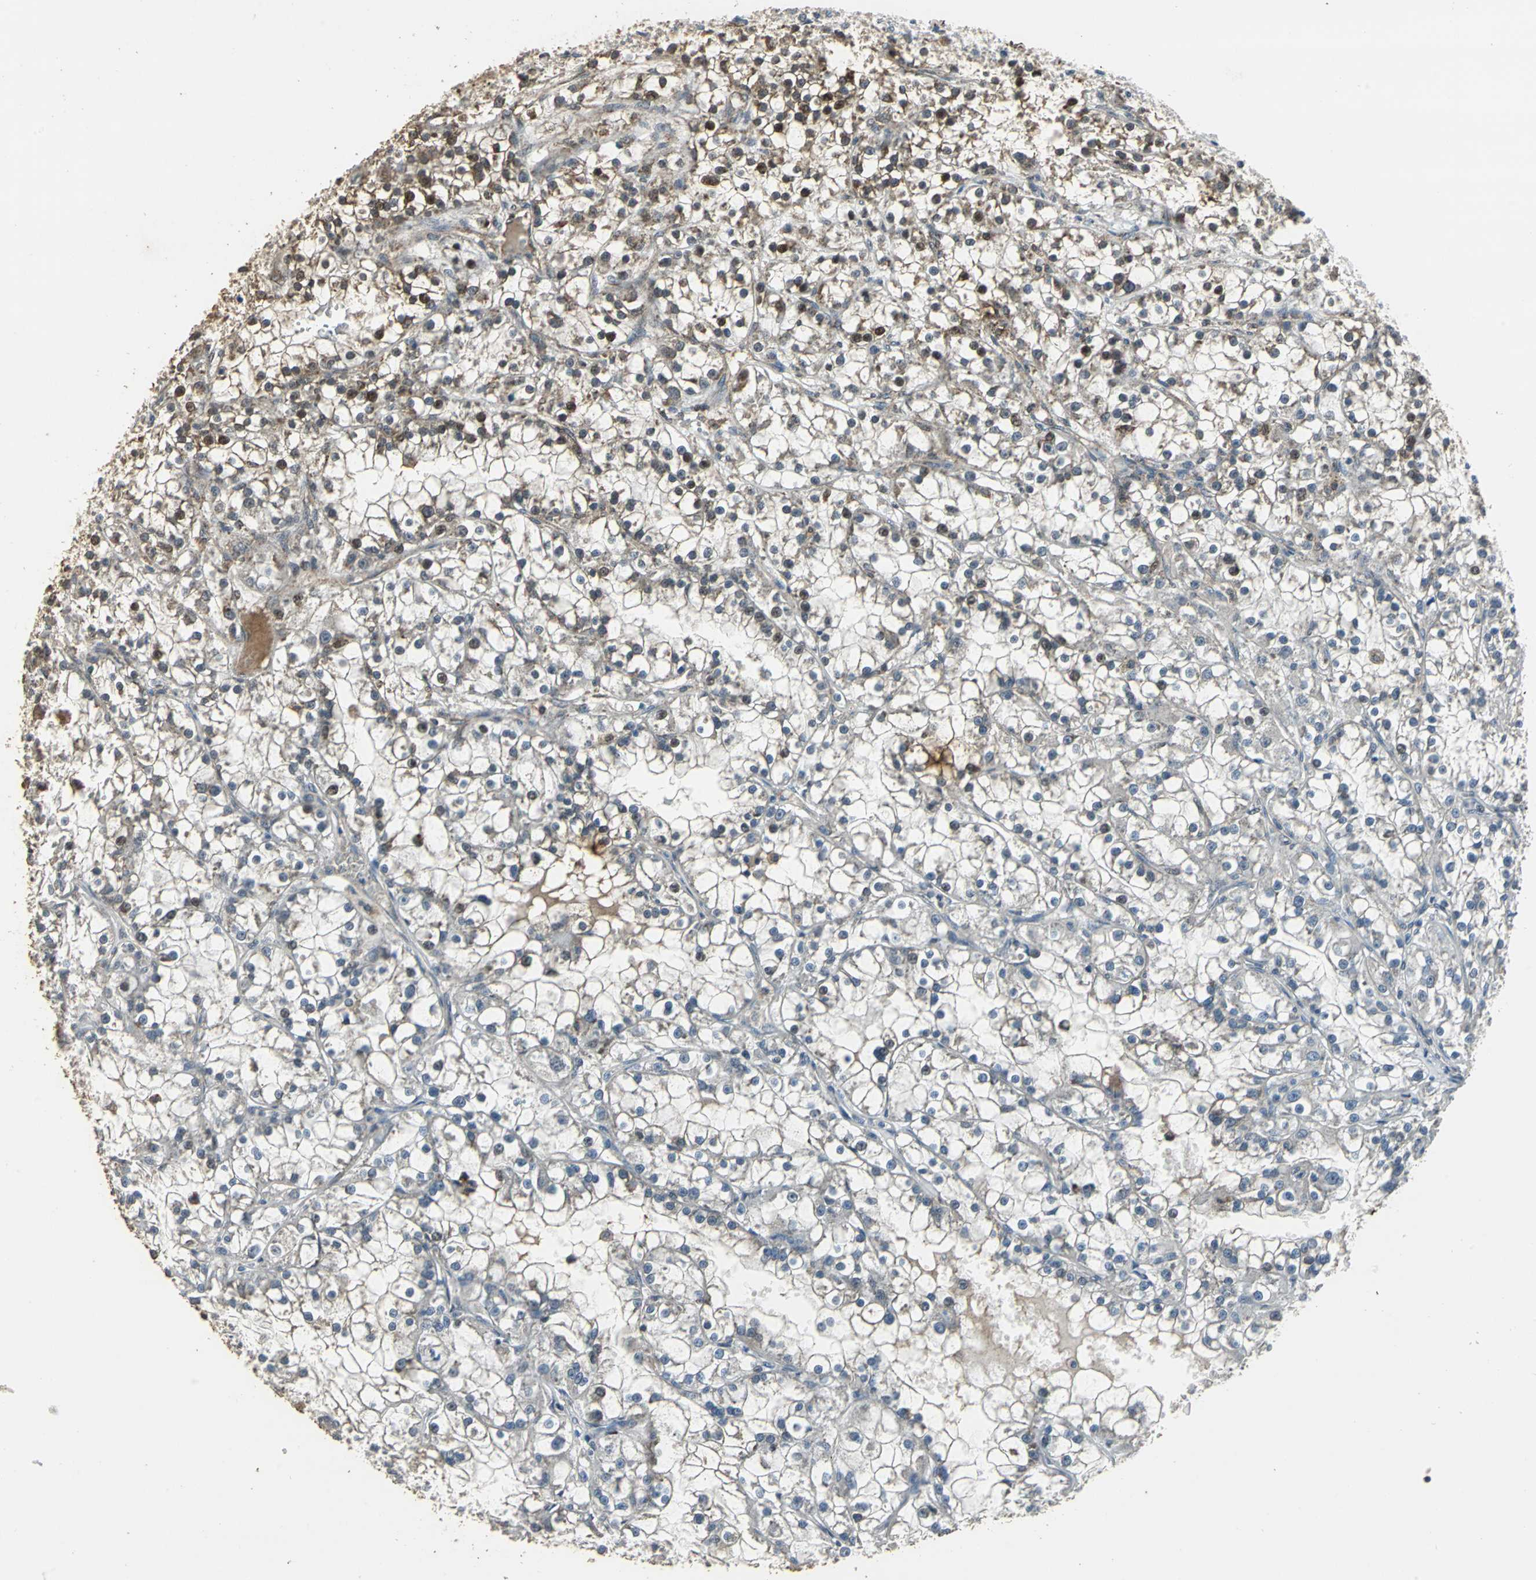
{"staining": {"intensity": "weak", "quantity": "25%-75%", "location": "cytoplasmic/membranous"}, "tissue": "renal cancer", "cell_type": "Tumor cells", "image_type": "cancer", "snomed": [{"axis": "morphology", "description": "Adenocarcinoma, NOS"}, {"axis": "topography", "description": "Kidney"}], "caption": "This is a micrograph of IHC staining of renal cancer, which shows weak staining in the cytoplasmic/membranous of tumor cells.", "gene": "DNAJB4", "patient": {"sex": "female", "age": 52}}